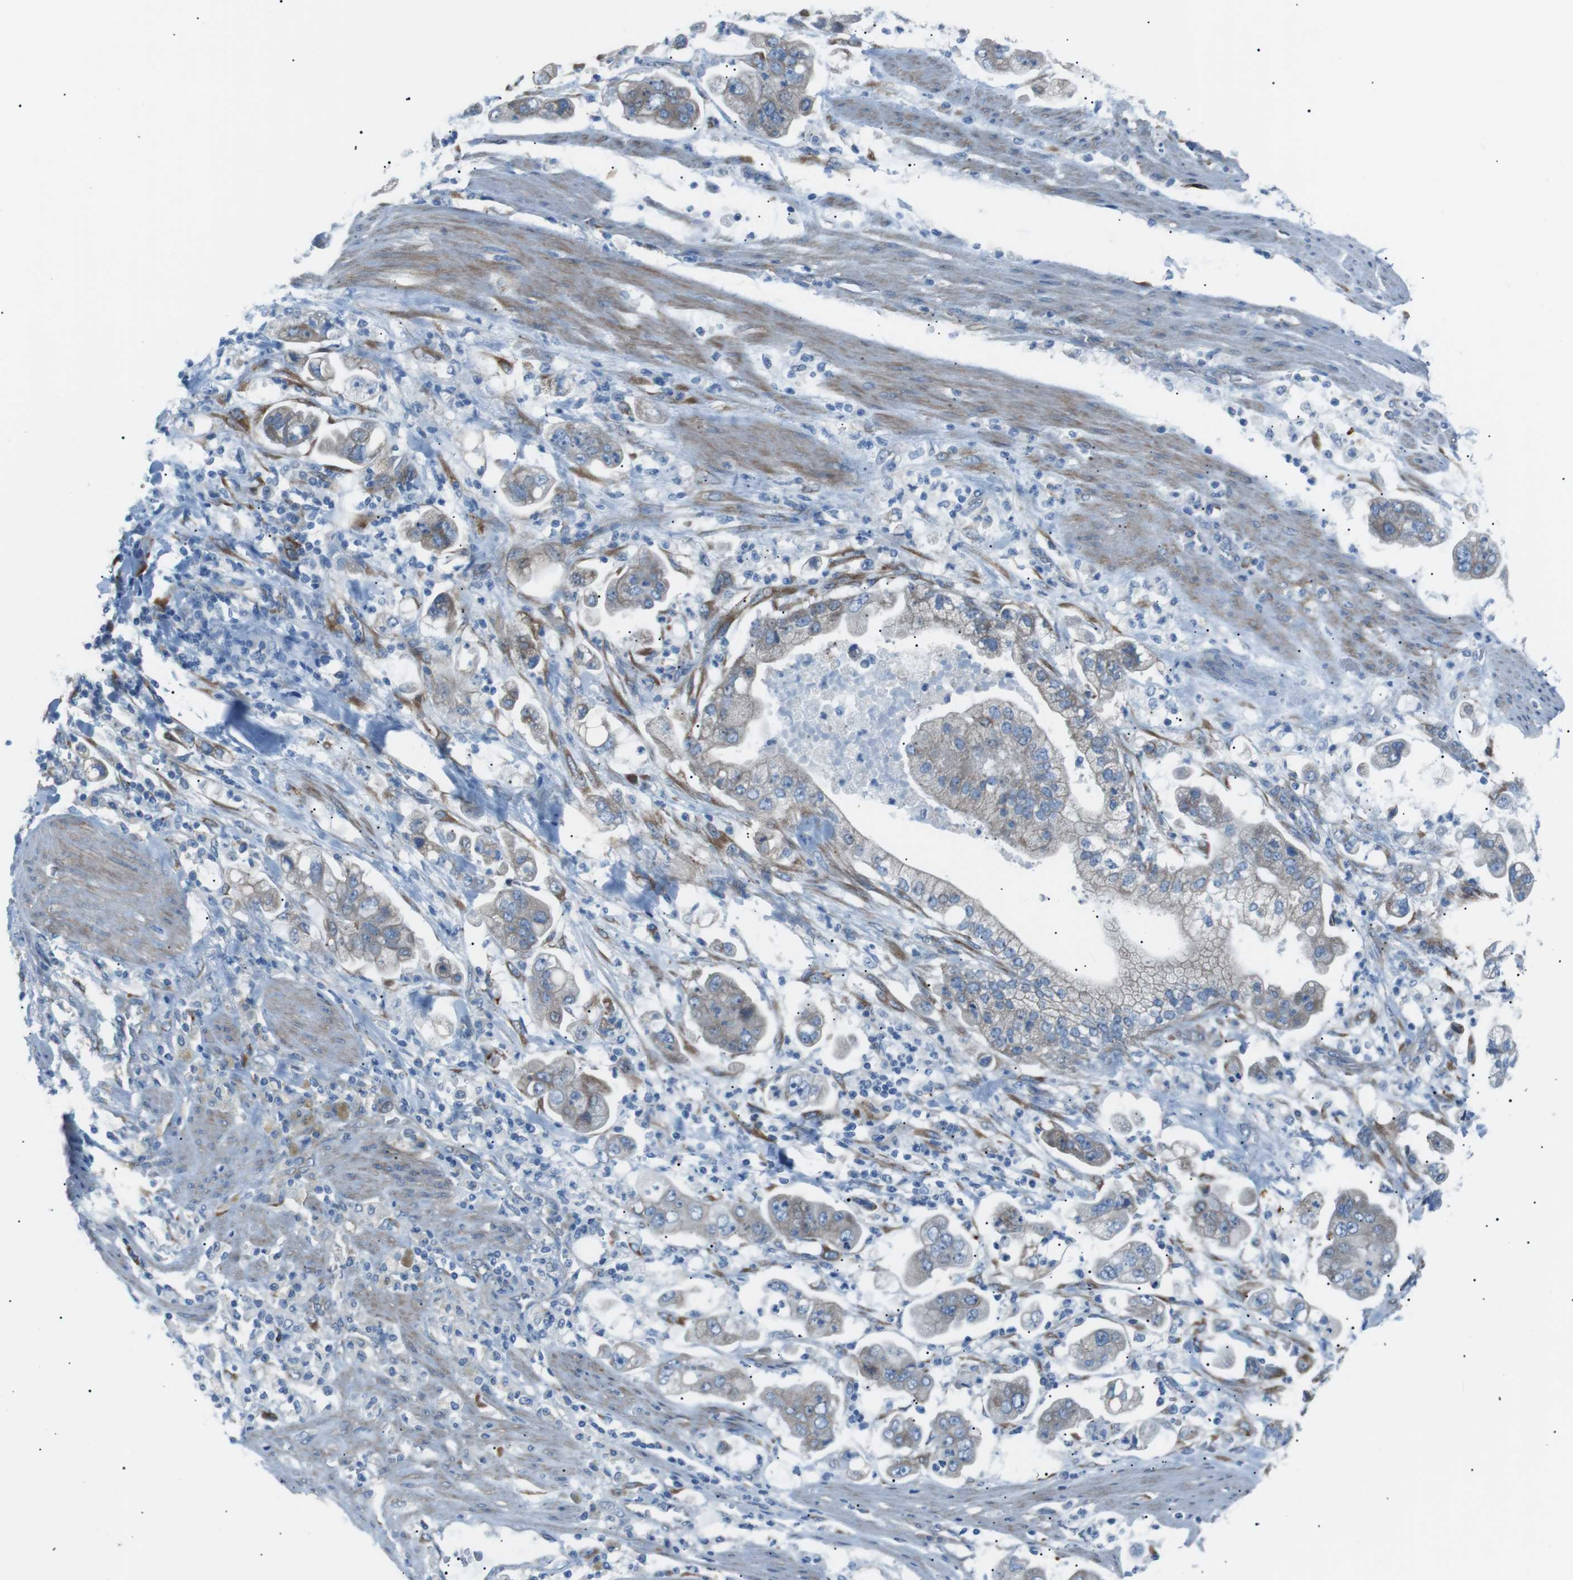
{"staining": {"intensity": "negative", "quantity": "none", "location": "none"}, "tissue": "stomach cancer", "cell_type": "Tumor cells", "image_type": "cancer", "snomed": [{"axis": "morphology", "description": "Adenocarcinoma, NOS"}, {"axis": "topography", "description": "Stomach"}], "caption": "Protein analysis of stomach adenocarcinoma demonstrates no significant staining in tumor cells.", "gene": "MTARC2", "patient": {"sex": "male", "age": 62}}